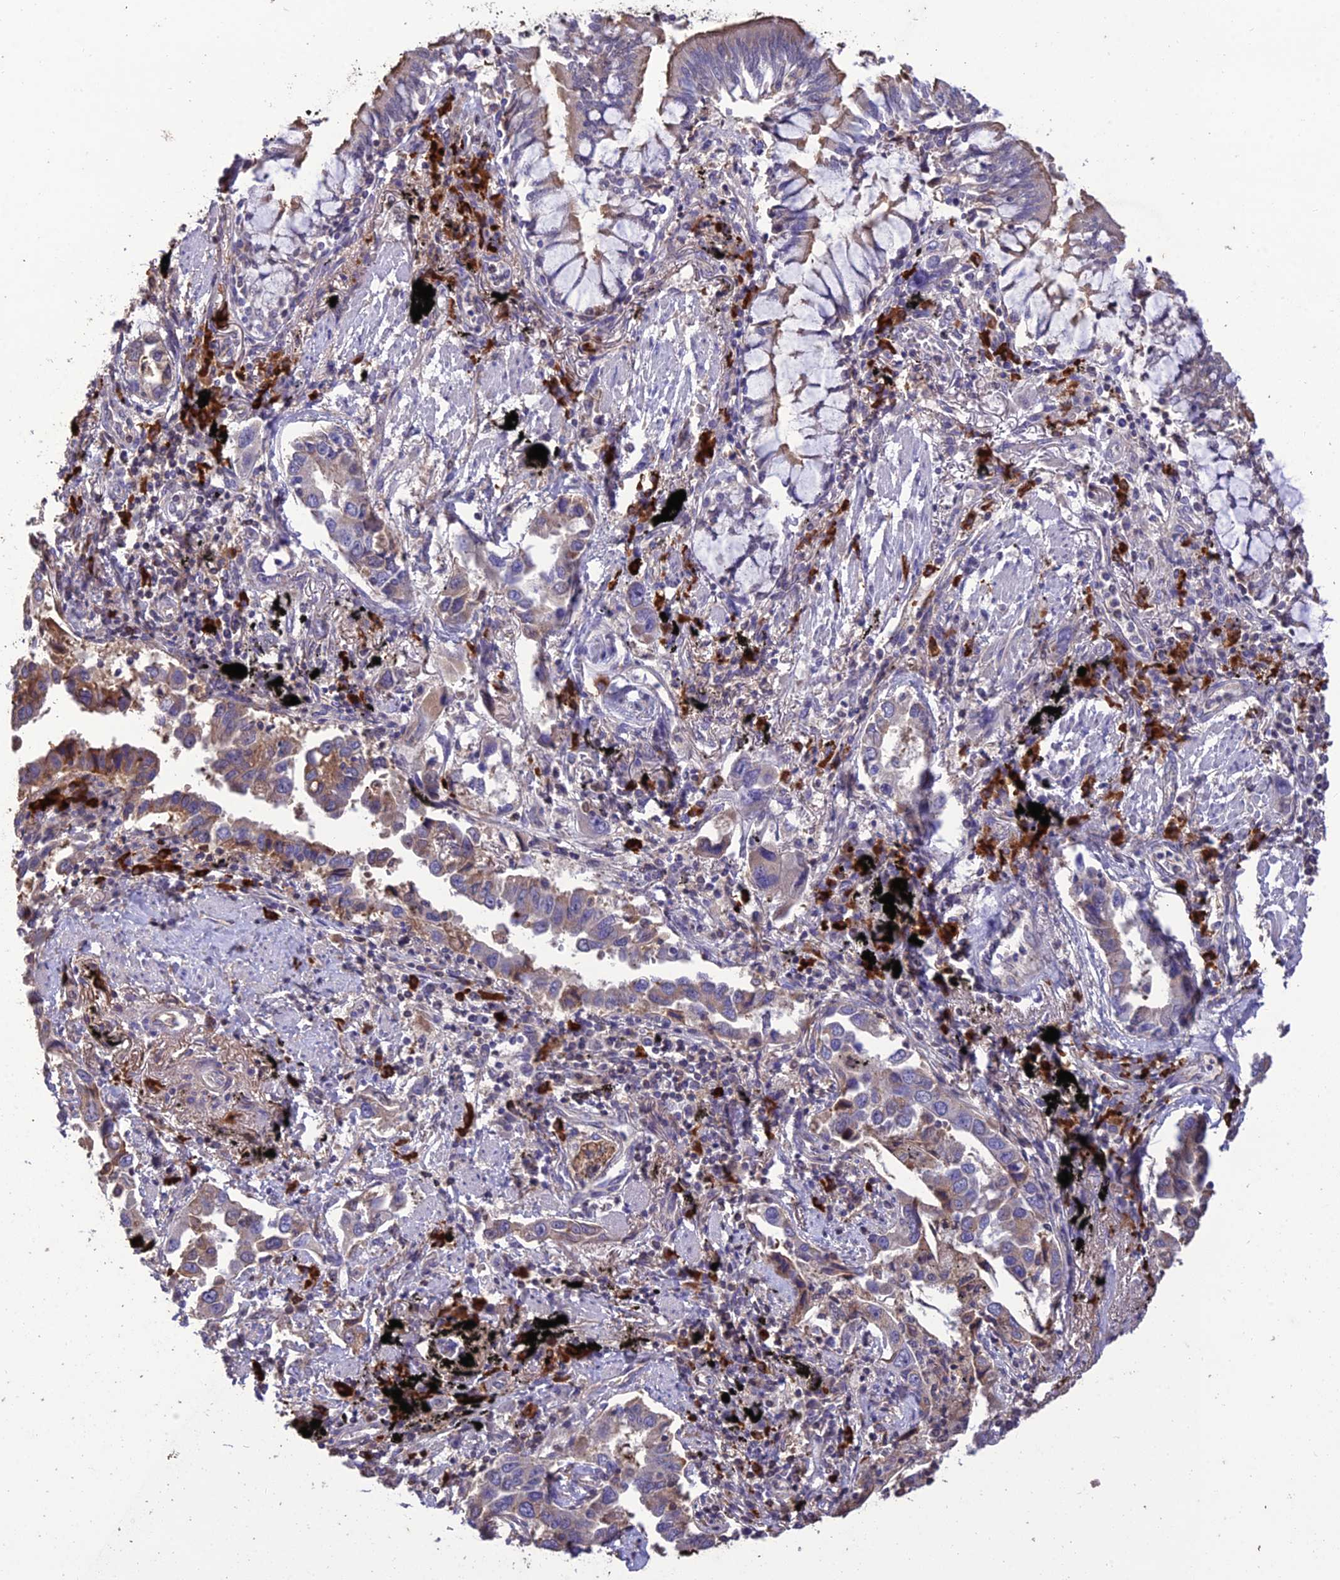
{"staining": {"intensity": "weak", "quantity": "25%-75%", "location": "cytoplasmic/membranous"}, "tissue": "lung cancer", "cell_type": "Tumor cells", "image_type": "cancer", "snomed": [{"axis": "morphology", "description": "Adenocarcinoma, NOS"}, {"axis": "topography", "description": "Lung"}], "caption": "Lung cancer stained with a brown dye exhibits weak cytoplasmic/membranous positive staining in approximately 25%-75% of tumor cells.", "gene": "MIOS", "patient": {"sex": "male", "age": 67}}